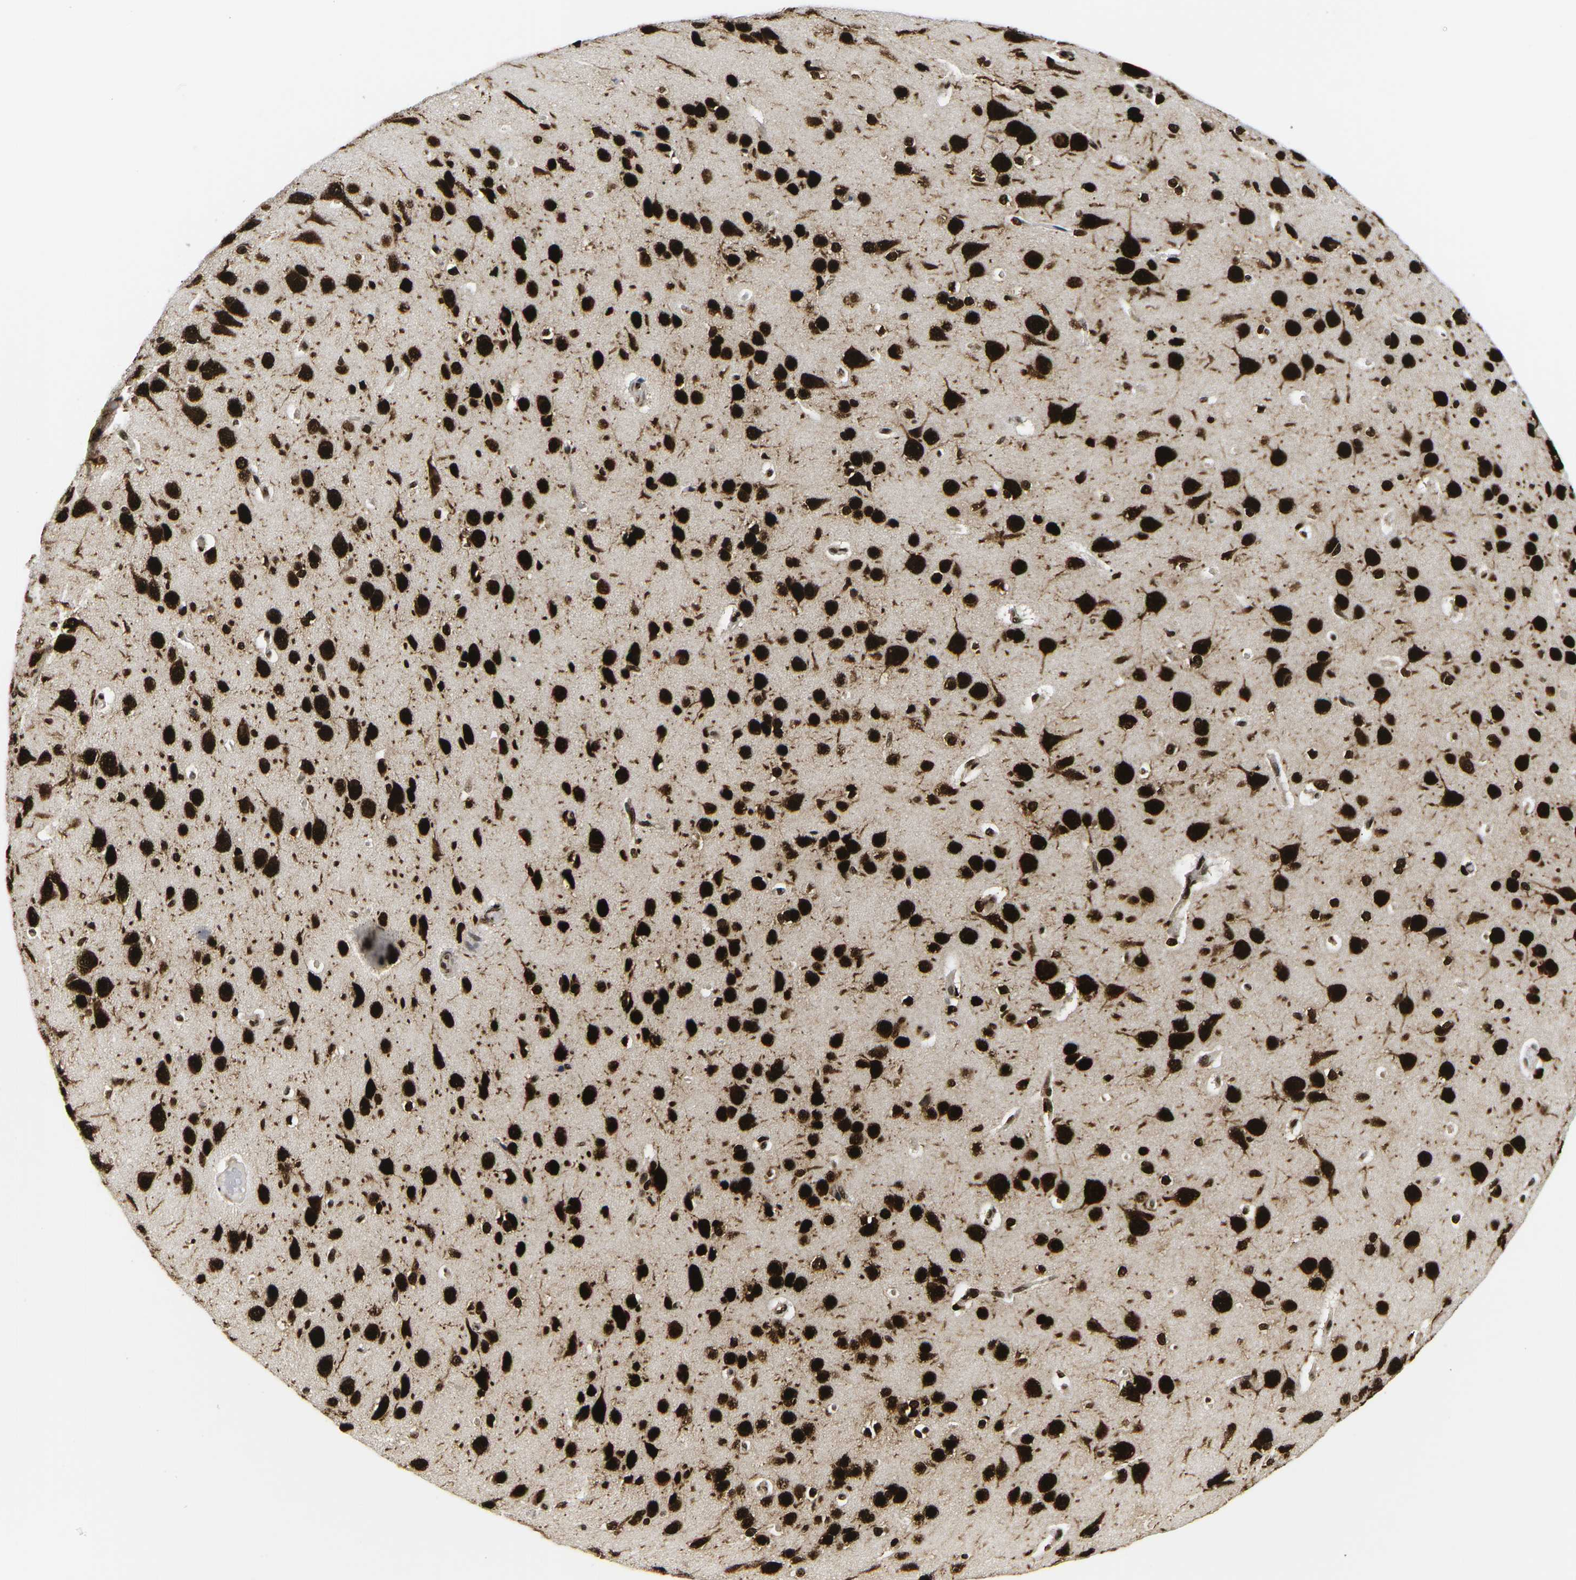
{"staining": {"intensity": "strong", "quantity": ">75%", "location": "nuclear"}, "tissue": "cerebral cortex", "cell_type": "Endothelial cells", "image_type": "normal", "snomed": [{"axis": "morphology", "description": "Normal tissue, NOS"}, {"axis": "morphology", "description": "Developmental malformation"}, {"axis": "topography", "description": "Cerebral cortex"}], "caption": "IHC (DAB) staining of normal human cerebral cortex demonstrates strong nuclear protein positivity in about >75% of endothelial cells.", "gene": "CELF1", "patient": {"sex": "female", "age": 30}}